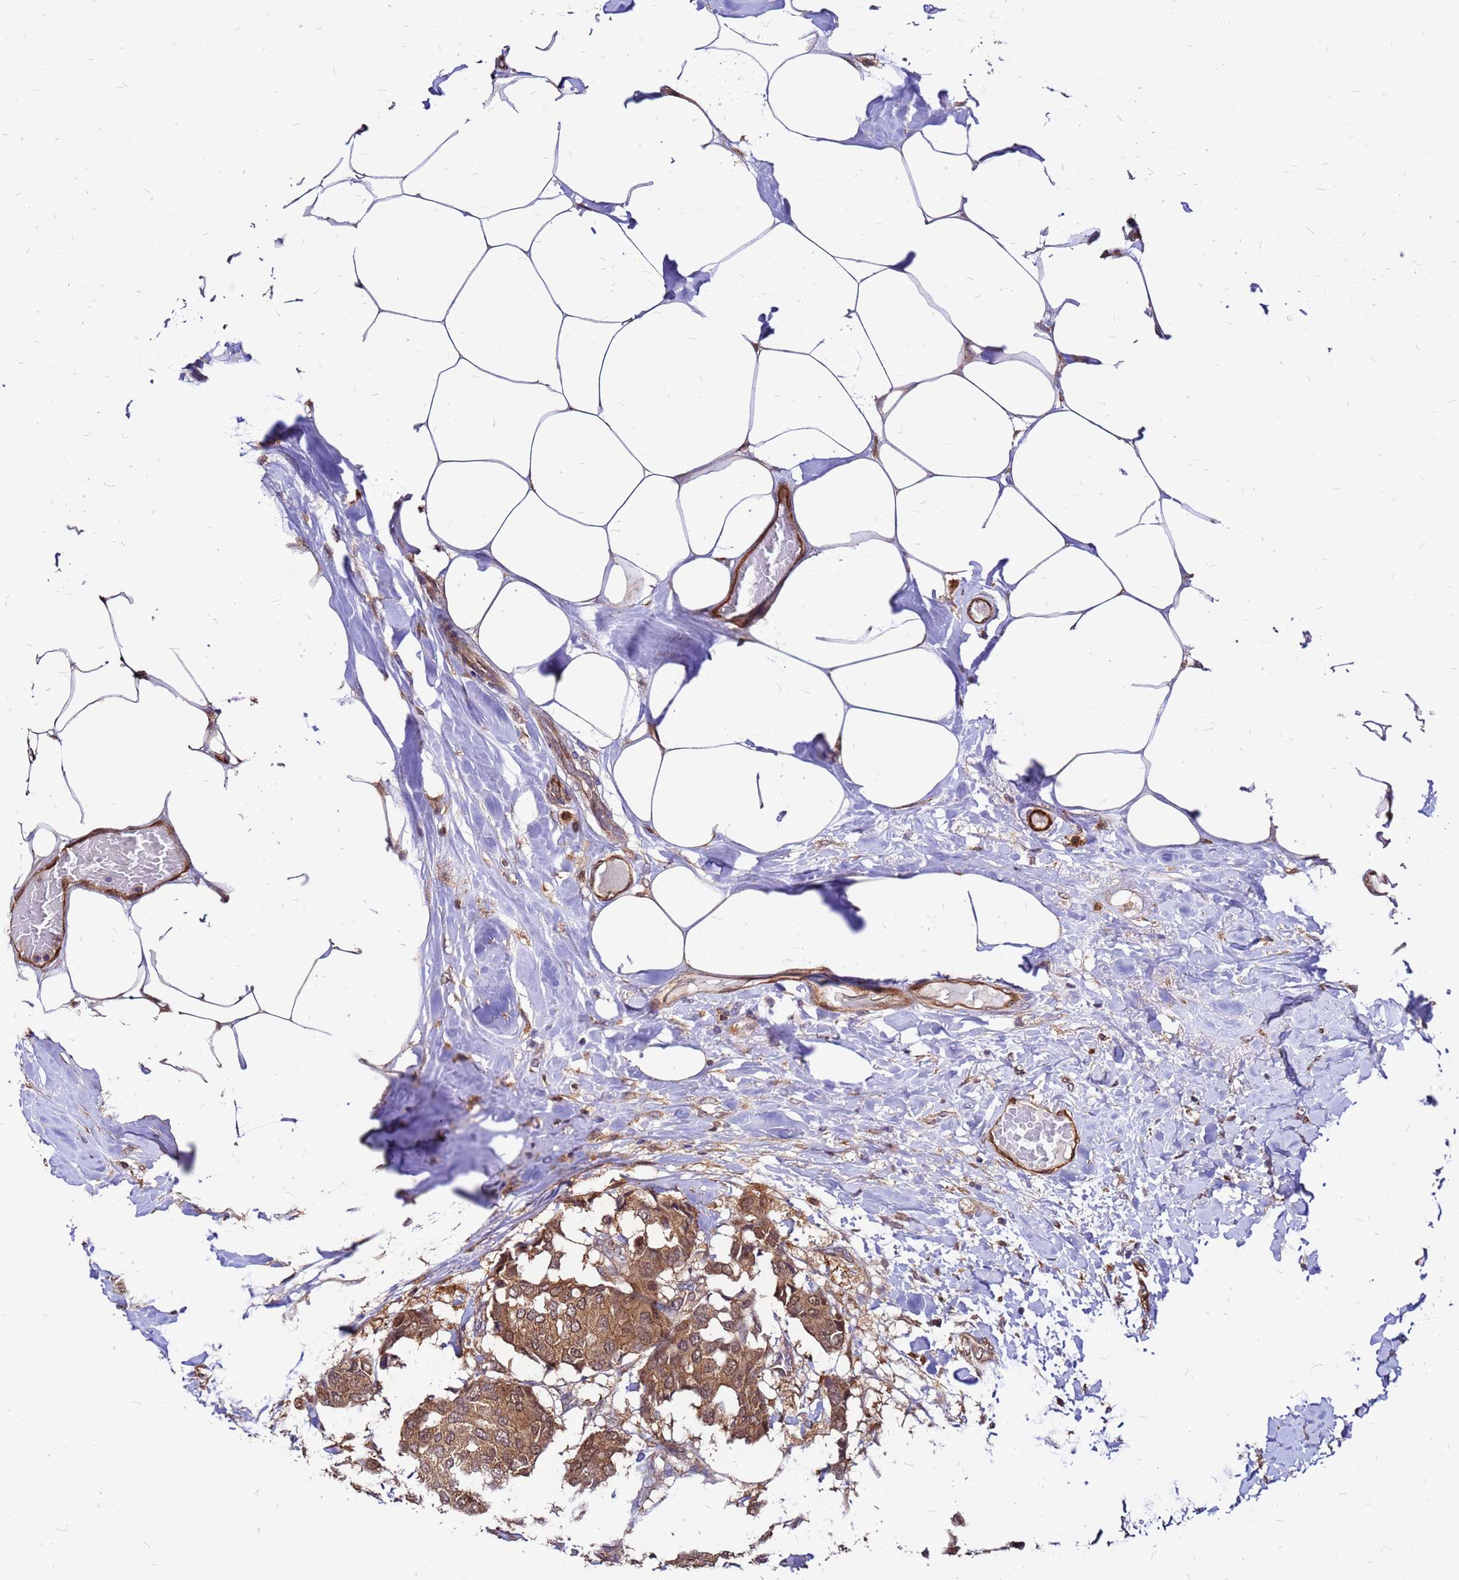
{"staining": {"intensity": "moderate", "quantity": ">75%", "location": "cytoplasmic/membranous"}, "tissue": "breast cancer", "cell_type": "Tumor cells", "image_type": "cancer", "snomed": [{"axis": "morphology", "description": "Duct carcinoma"}, {"axis": "topography", "description": "Breast"}], "caption": "Protein staining of breast cancer (infiltrating ductal carcinoma) tissue reveals moderate cytoplasmic/membranous positivity in about >75% of tumor cells.", "gene": "DUSP23", "patient": {"sex": "female", "age": 75}}